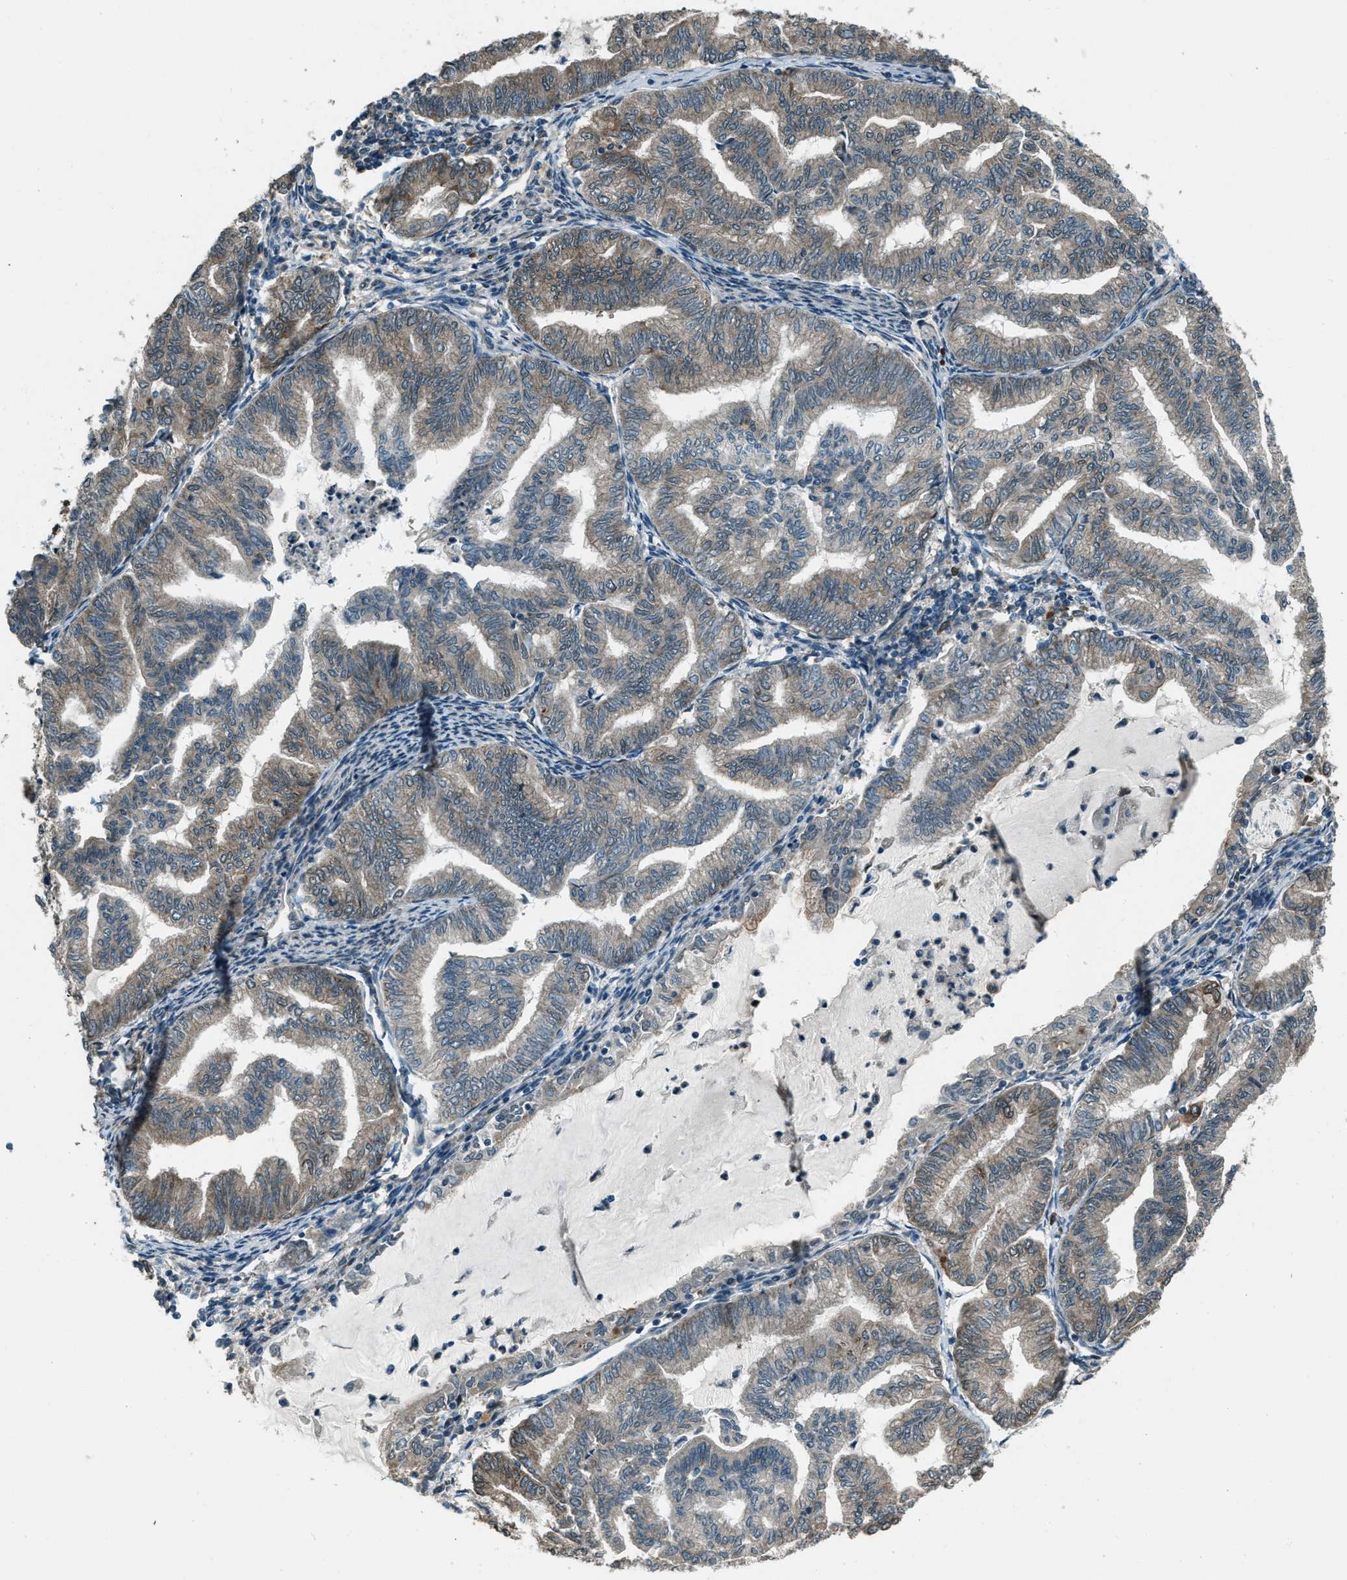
{"staining": {"intensity": "weak", "quantity": ">75%", "location": "cytoplasmic/membranous"}, "tissue": "endometrial cancer", "cell_type": "Tumor cells", "image_type": "cancer", "snomed": [{"axis": "morphology", "description": "Adenocarcinoma, NOS"}, {"axis": "topography", "description": "Endometrium"}], "caption": "A low amount of weak cytoplasmic/membranous expression is present in about >75% of tumor cells in endometrial cancer tissue.", "gene": "SVIL", "patient": {"sex": "female", "age": 79}}